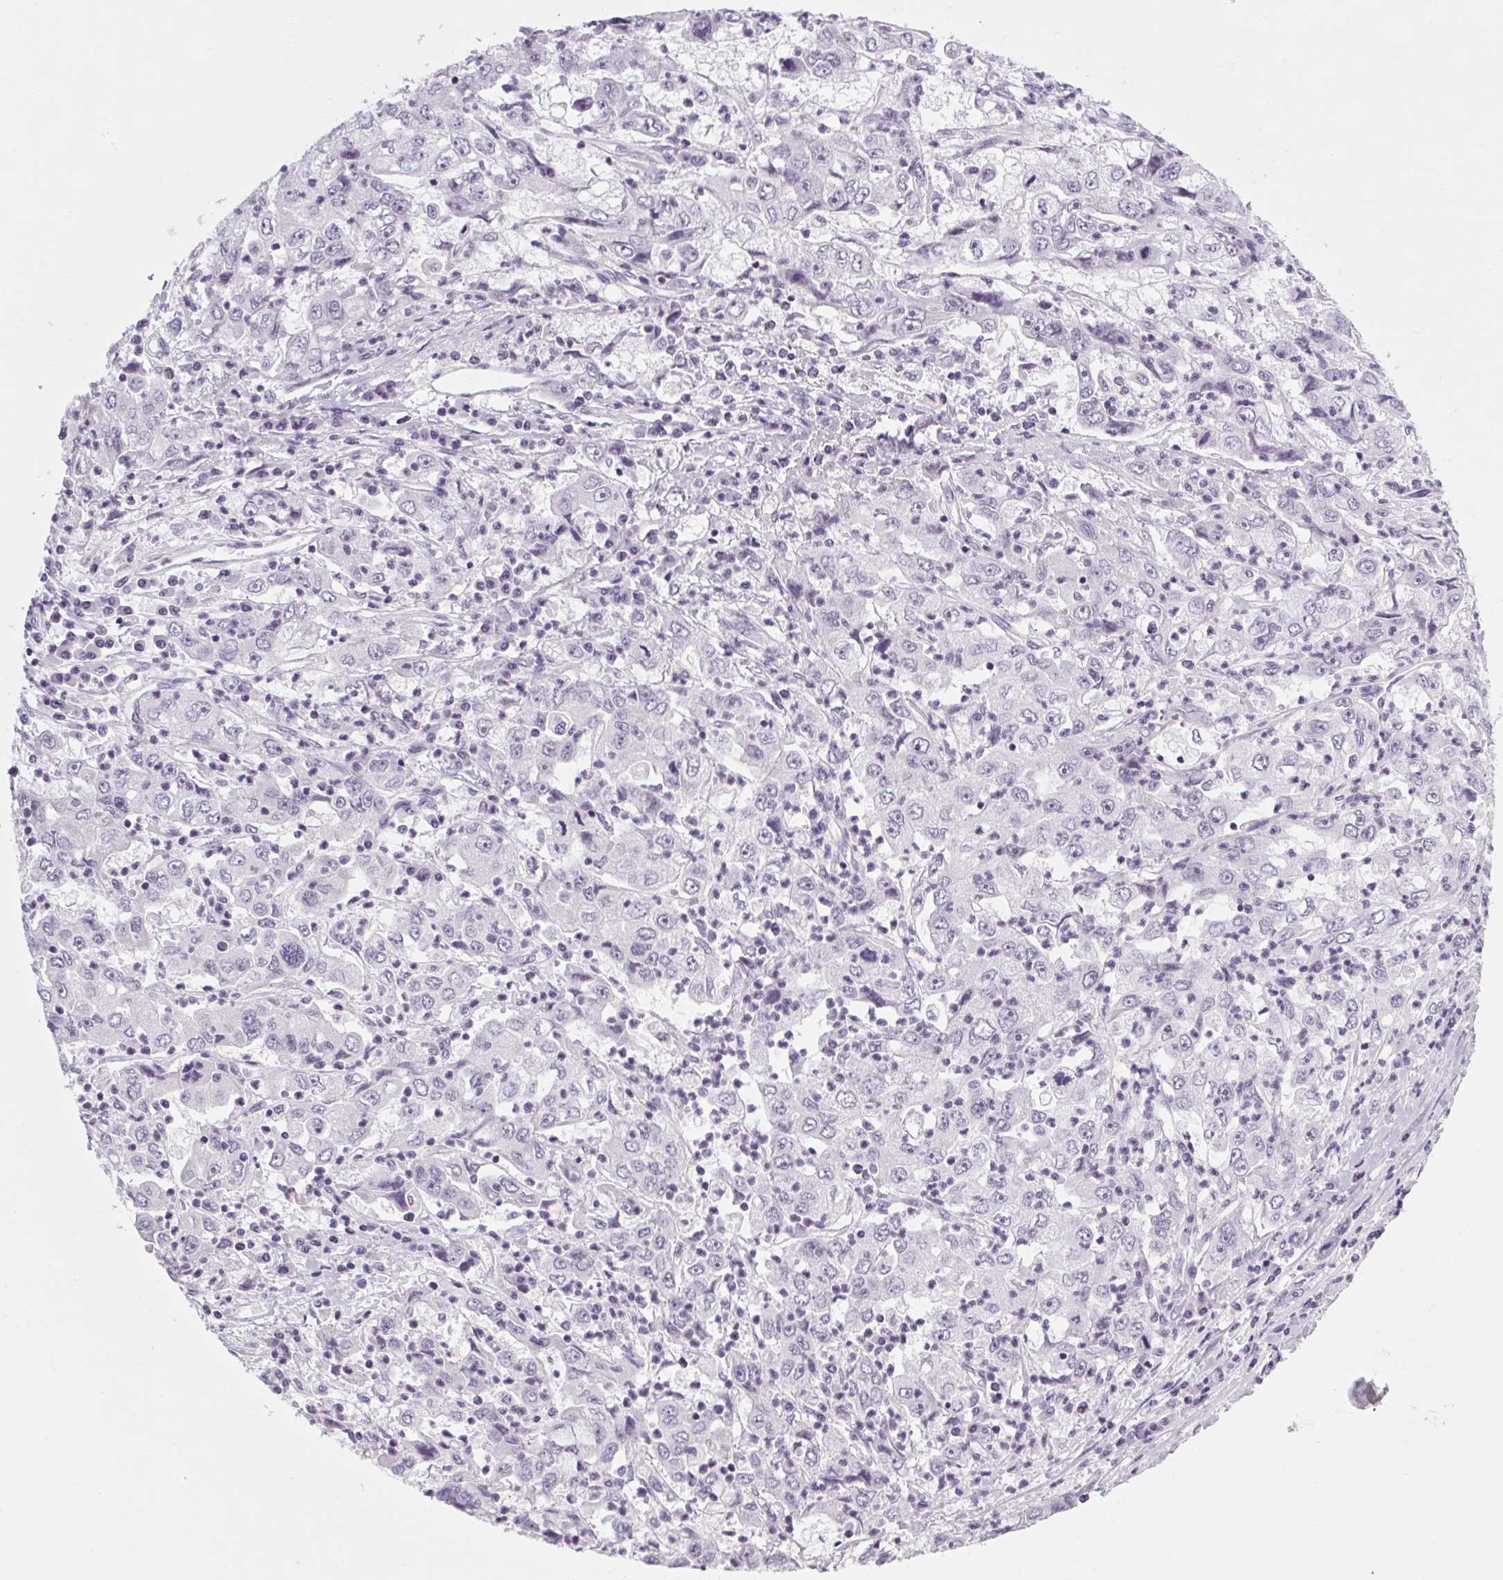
{"staining": {"intensity": "negative", "quantity": "none", "location": "none"}, "tissue": "cervical cancer", "cell_type": "Tumor cells", "image_type": "cancer", "snomed": [{"axis": "morphology", "description": "Squamous cell carcinoma, NOS"}, {"axis": "topography", "description": "Cervix"}], "caption": "Immunohistochemistry image of cervical cancer stained for a protein (brown), which reveals no positivity in tumor cells.", "gene": "POMC", "patient": {"sex": "female", "age": 36}}